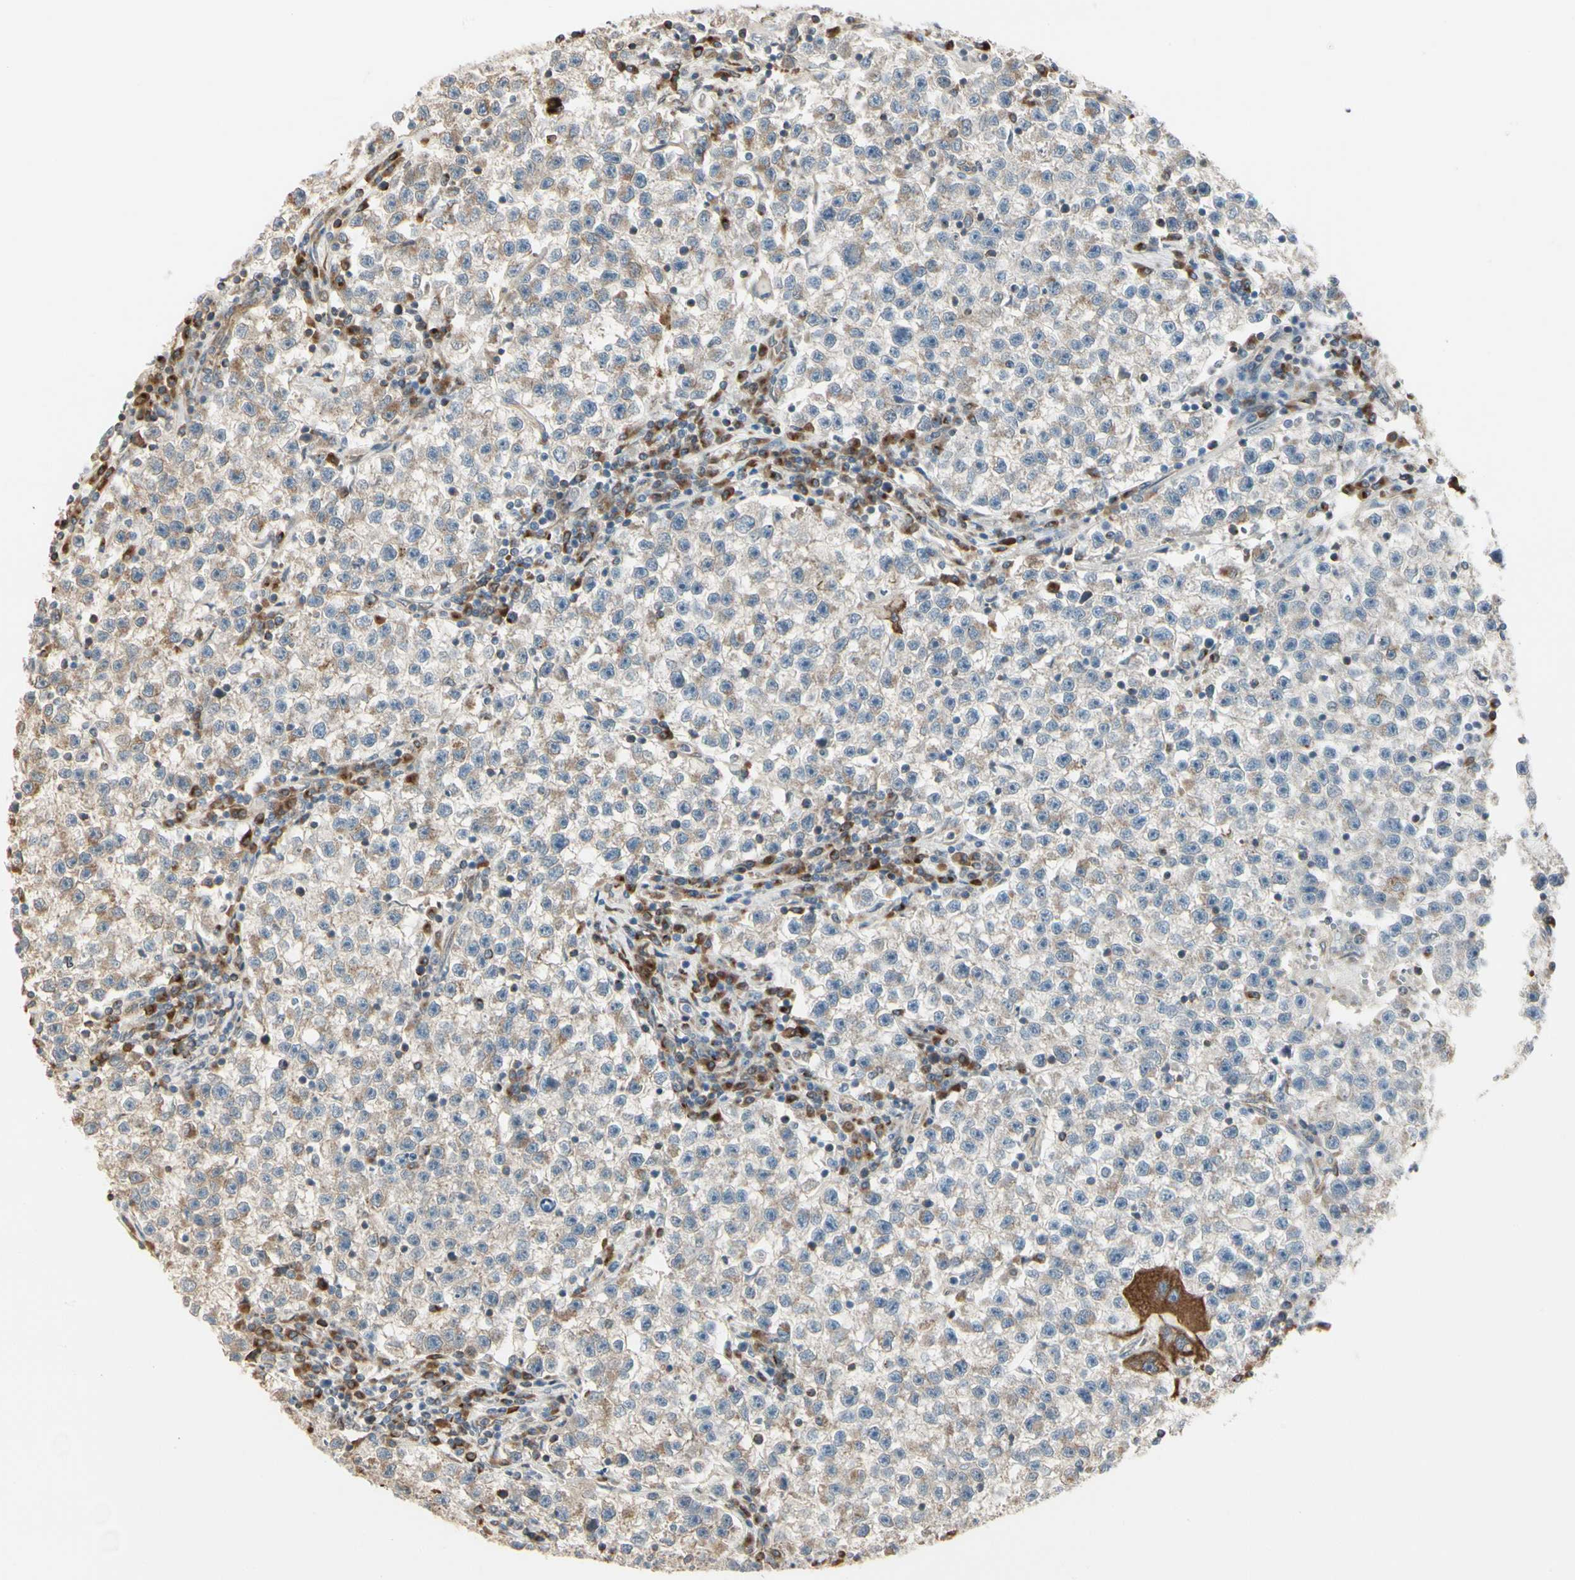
{"staining": {"intensity": "weak", "quantity": ">75%", "location": "cytoplasmic/membranous"}, "tissue": "testis cancer", "cell_type": "Tumor cells", "image_type": "cancer", "snomed": [{"axis": "morphology", "description": "Seminoma, NOS"}, {"axis": "topography", "description": "Testis"}], "caption": "A brown stain highlights weak cytoplasmic/membranous positivity of a protein in human testis cancer (seminoma) tumor cells.", "gene": "NUCB2", "patient": {"sex": "male", "age": 22}}